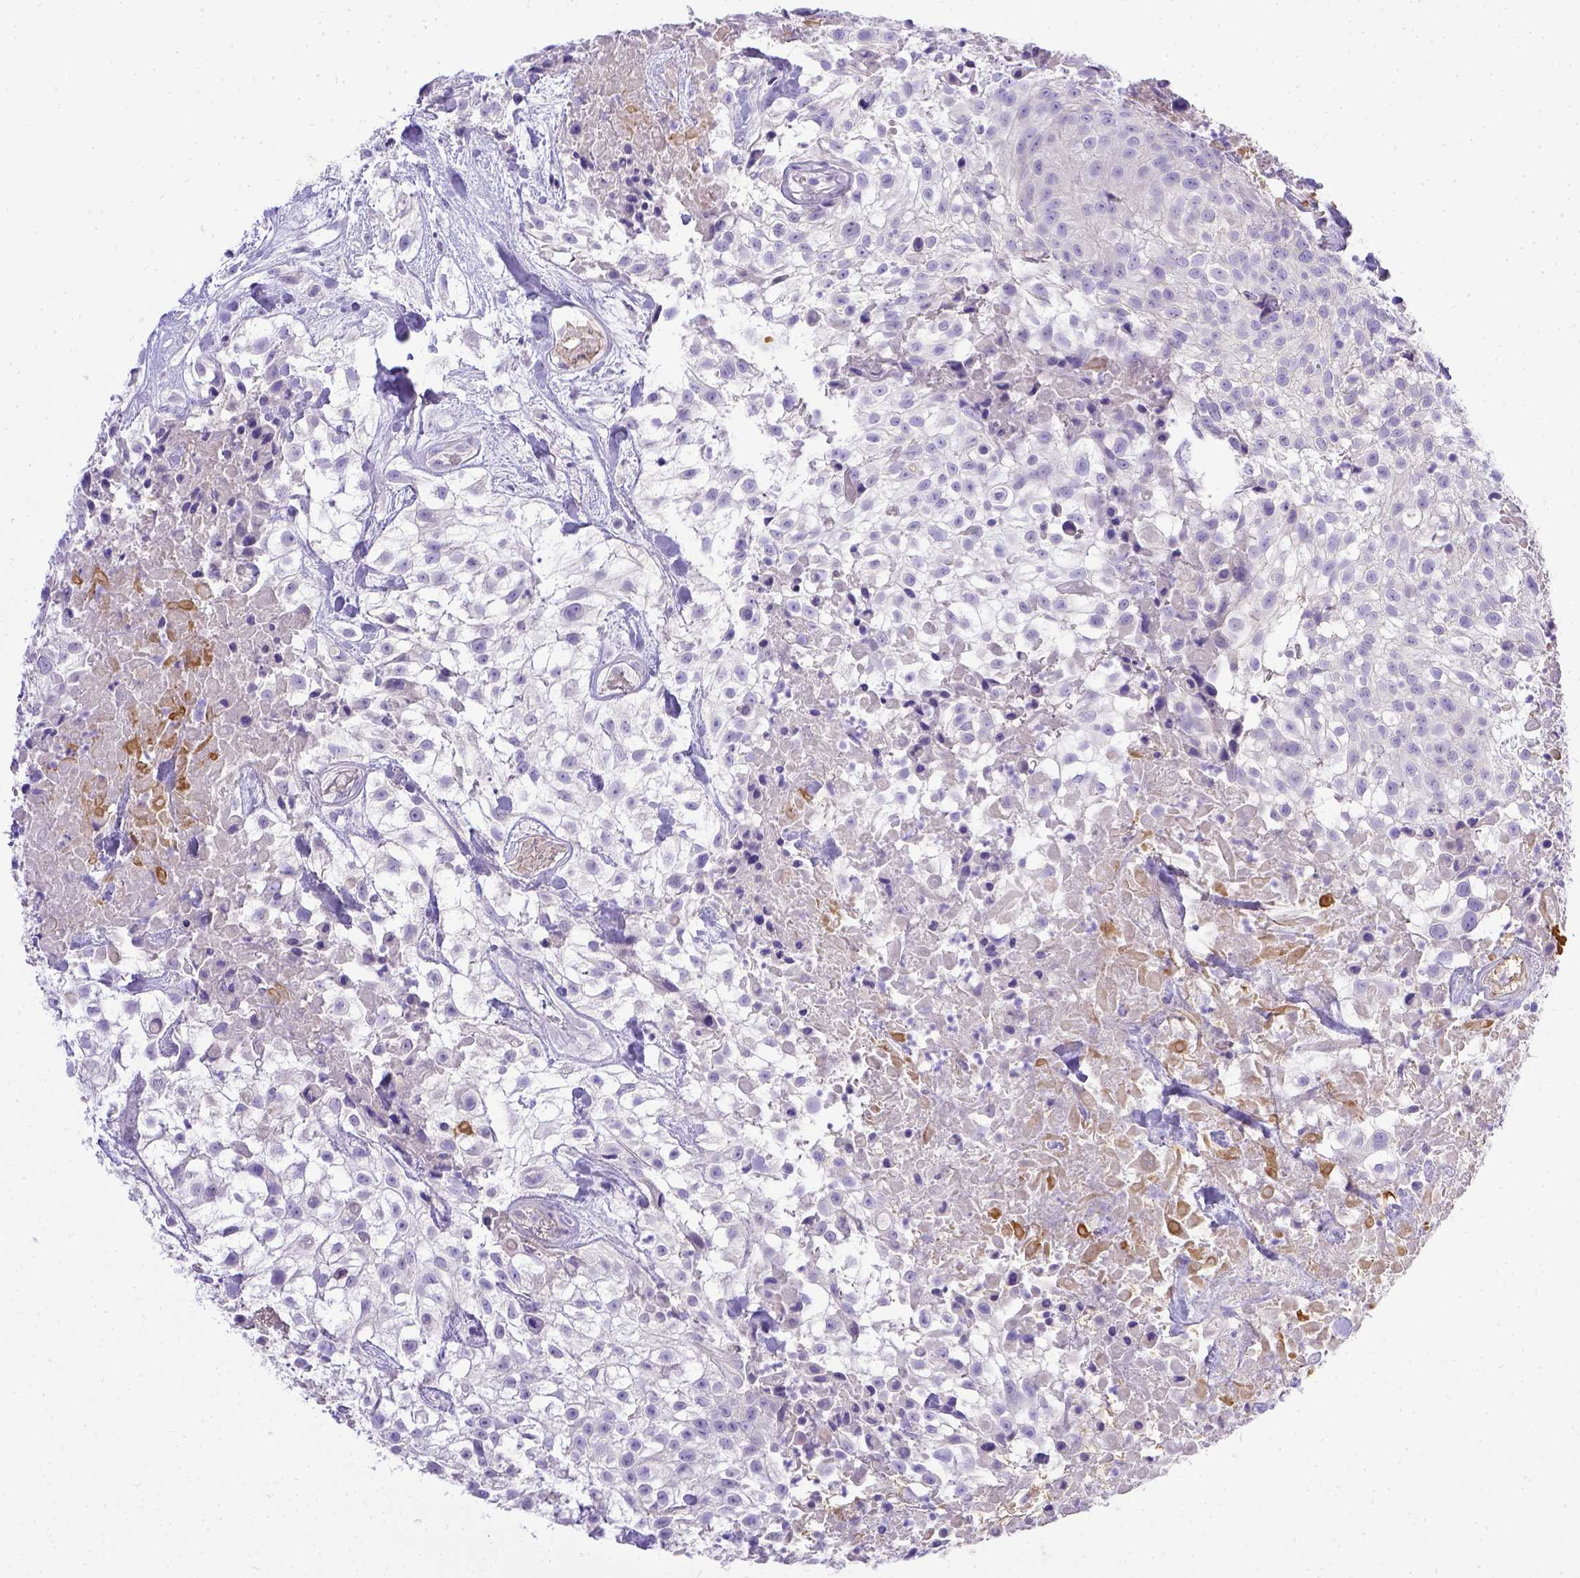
{"staining": {"intensity": "negative", "quantity": "none", "location": "none"}, "tissue": "urothelial cancer", "cell_type": "Tumor cells", "image_type": "cancer", "snomed": [{"axis": "morphology", "description": "Urothelial carcinoma, High grade"}, {"axis": "topography", "description": "Urinary bladder"}], "caption": "This micrograph is of high-grade urothelial carcinoma stained with immunohistochemistry (IHC) to label a protein in brown with the nuclei are counter-stained blue. There is no expression in tumor cells.", "gene": "BTN1A1", "patient": {"sex": "male", "age": 56}}